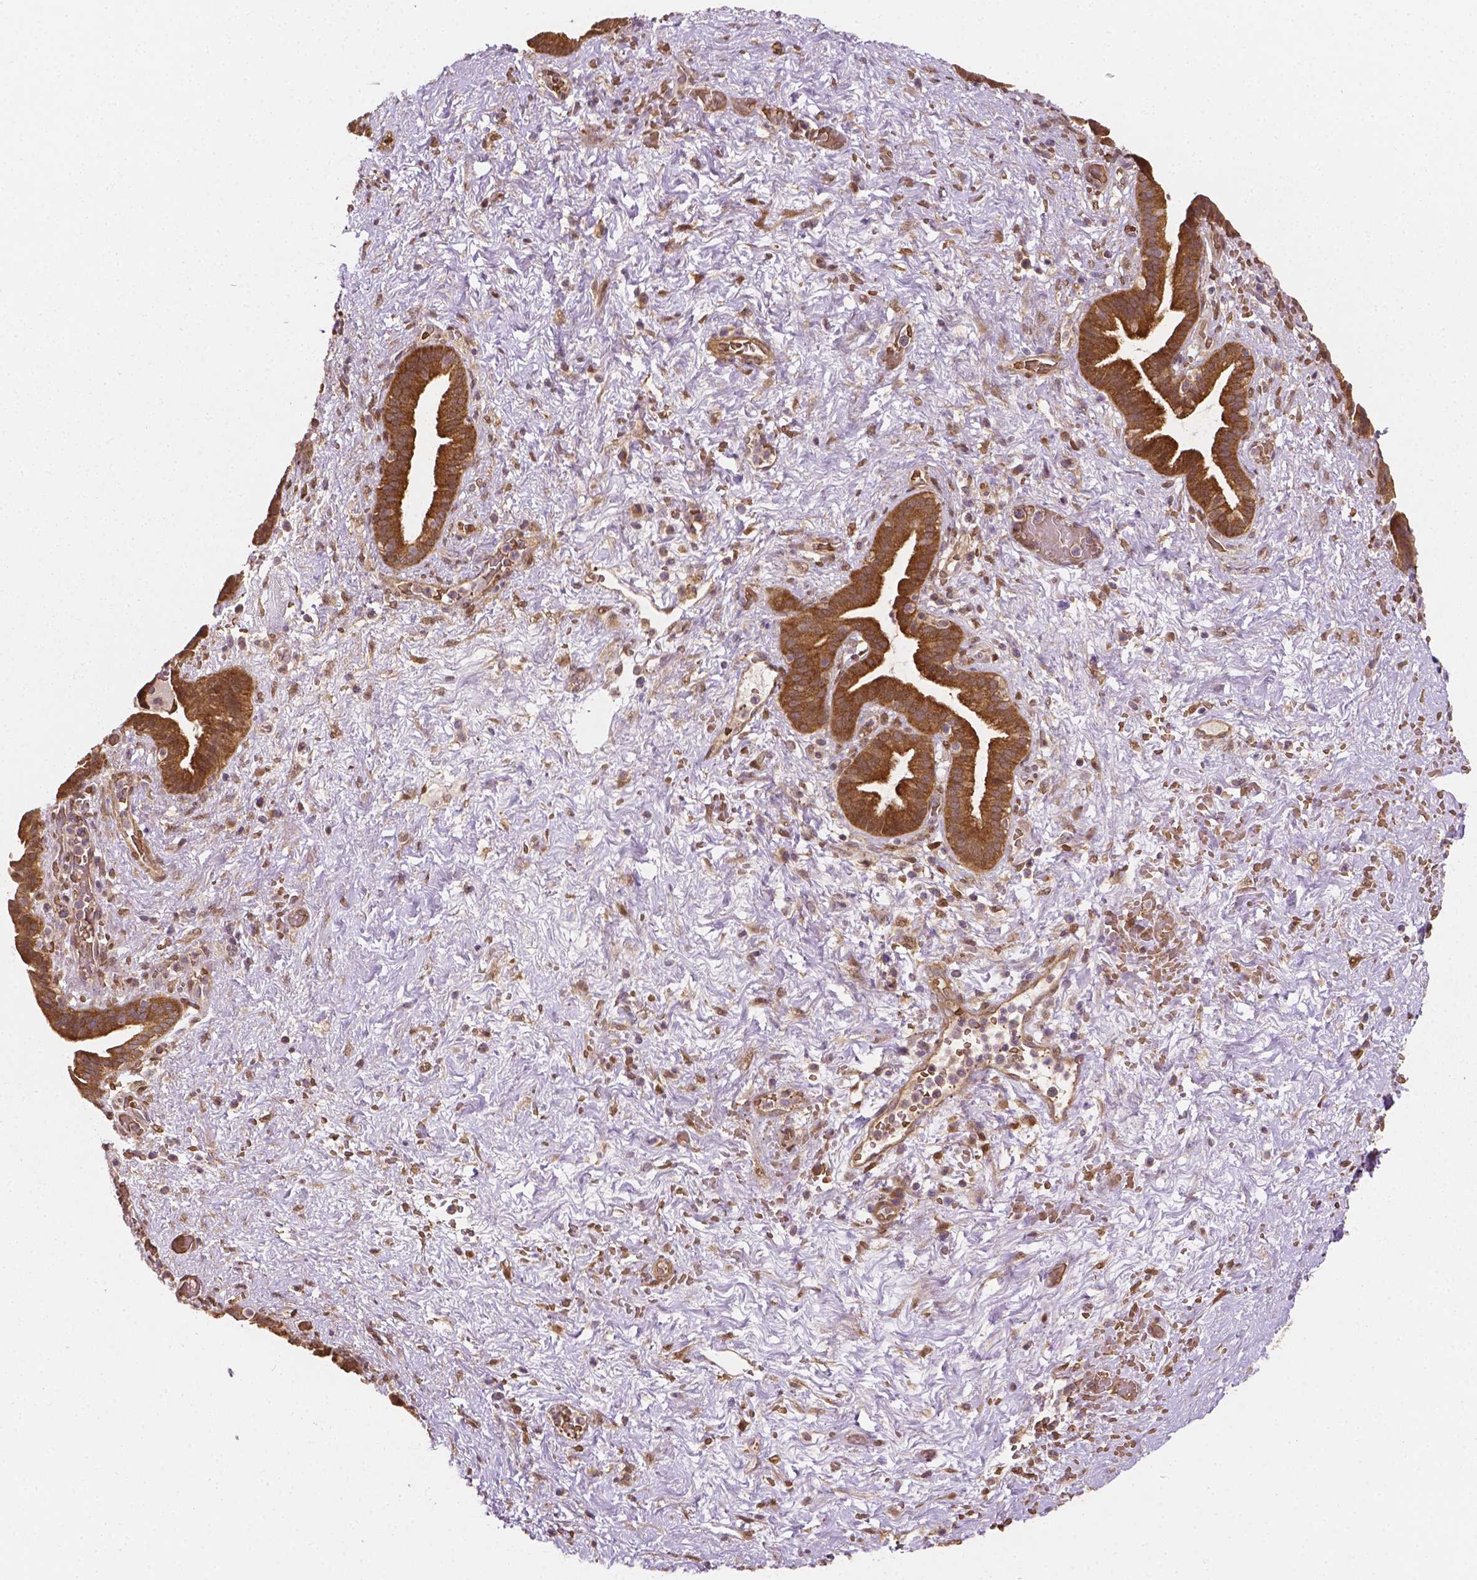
{"staining": {"intensity": "moderate", "quantity": ">75%", "location": "cytoplasmic/membranous"}, "tissue": "pancreatic cancer", "cell_type": "Tumor cells", "image_type": "cancer", "snomed": [{"axis": "morphology", "description": "Adenocarcinoma, NOS"}, {"axis": "topography", "description": "Pancreas"}], "caption": "Moderate cytoplasmic/membranous protein staining is present in approximately >75% of tumor cells in adenocarcinoma (pancreatic).", "gene": "YAP1", "patient": {"sex": "male", "age": 44}}